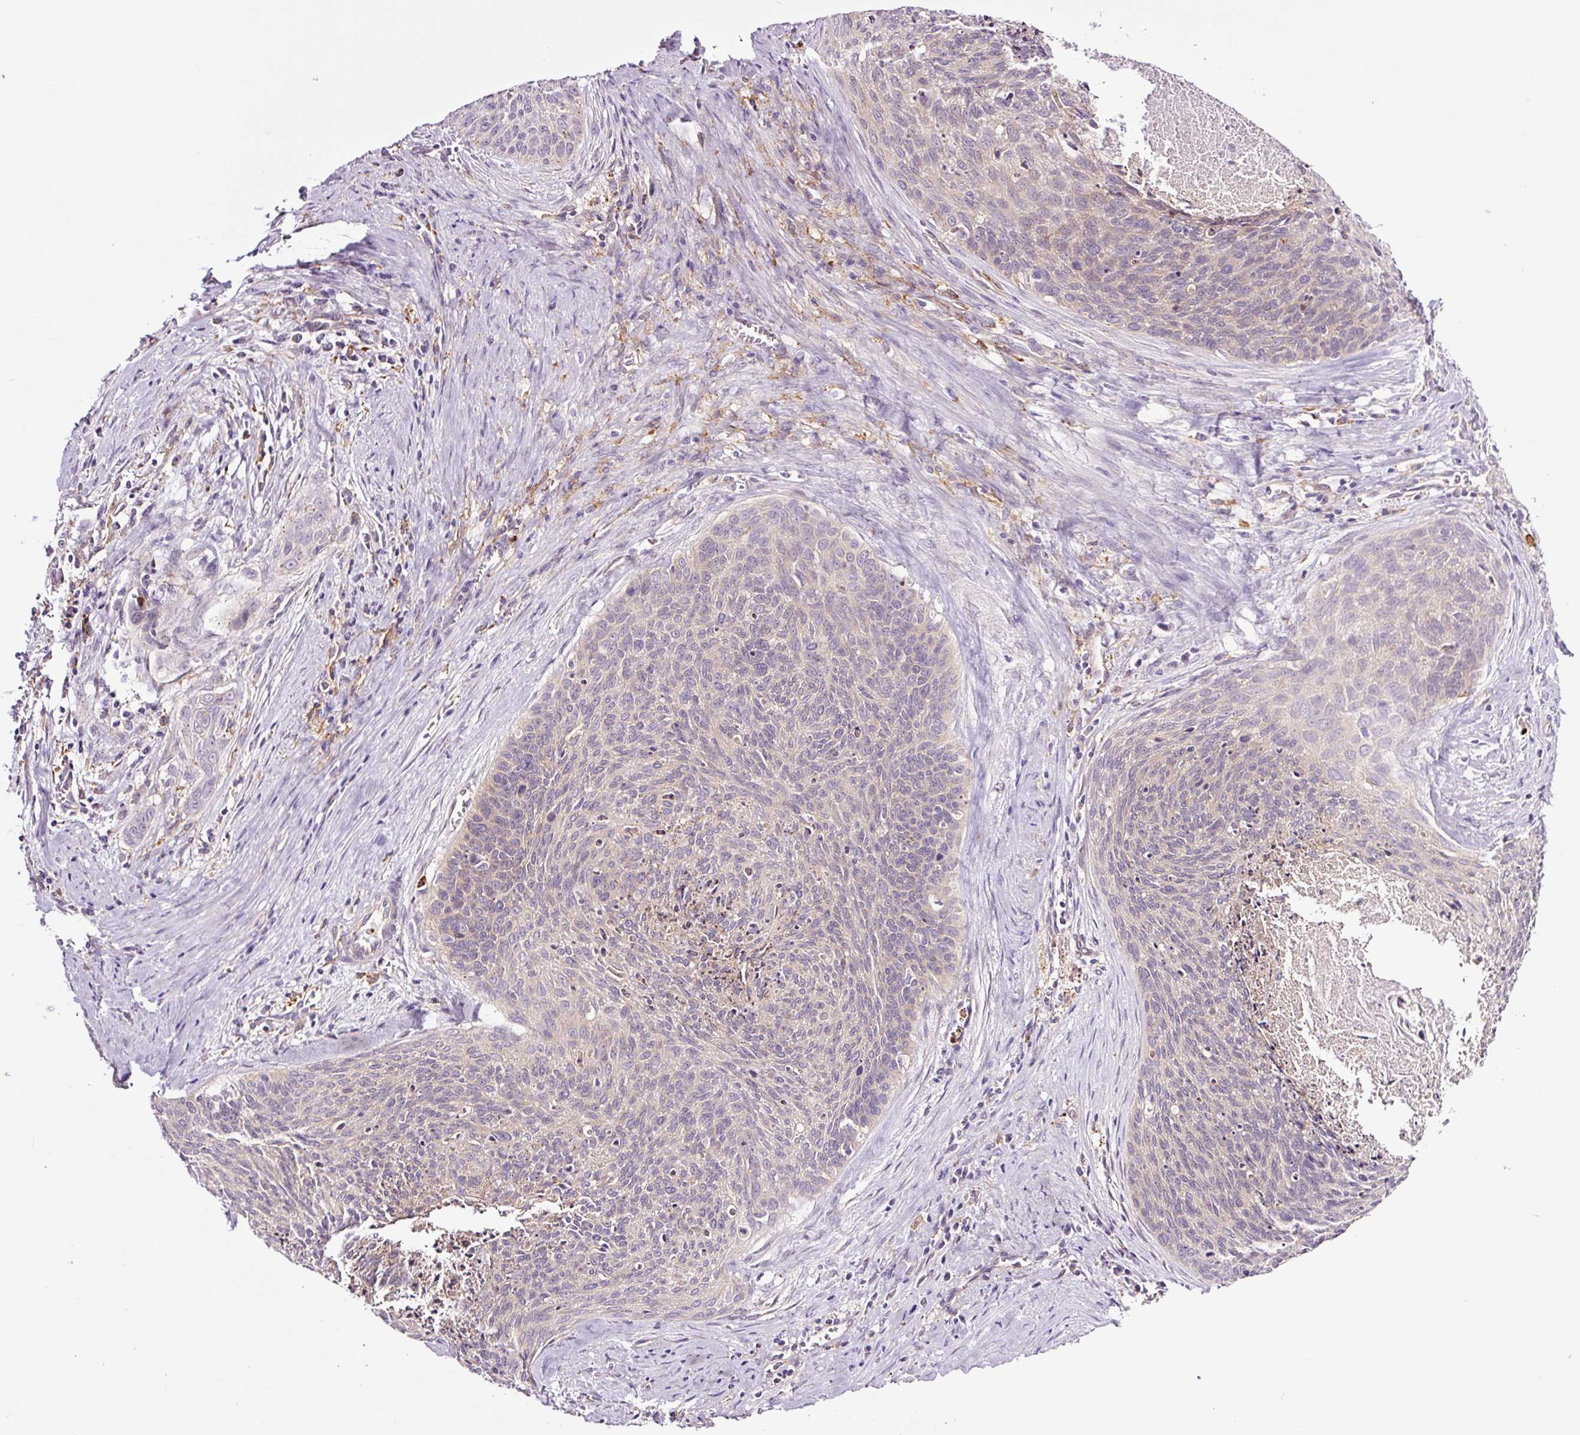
{"staining": {"intensity": "weak", "quantity": "<25%", "location": "cytoplasmic/membranous"}, "tissue": "cervical cancer", "cell_type": "Tumor cells", "image_type": "cancer", "snomed": [{"axis": "morphology", "description": "Squamous cell carcinoma, NOS"}, {"axis": "topography", "description": "Cervix"}], "caption": "An immunohistochemistry (IHC) micrograph of cervical squamous cell carcinoma is shown. There is no staining in tumor cells of cervical squamous cell carcinoma.", "gene": "SH2D6", "patient": {"sex": "female", "age": 55}}